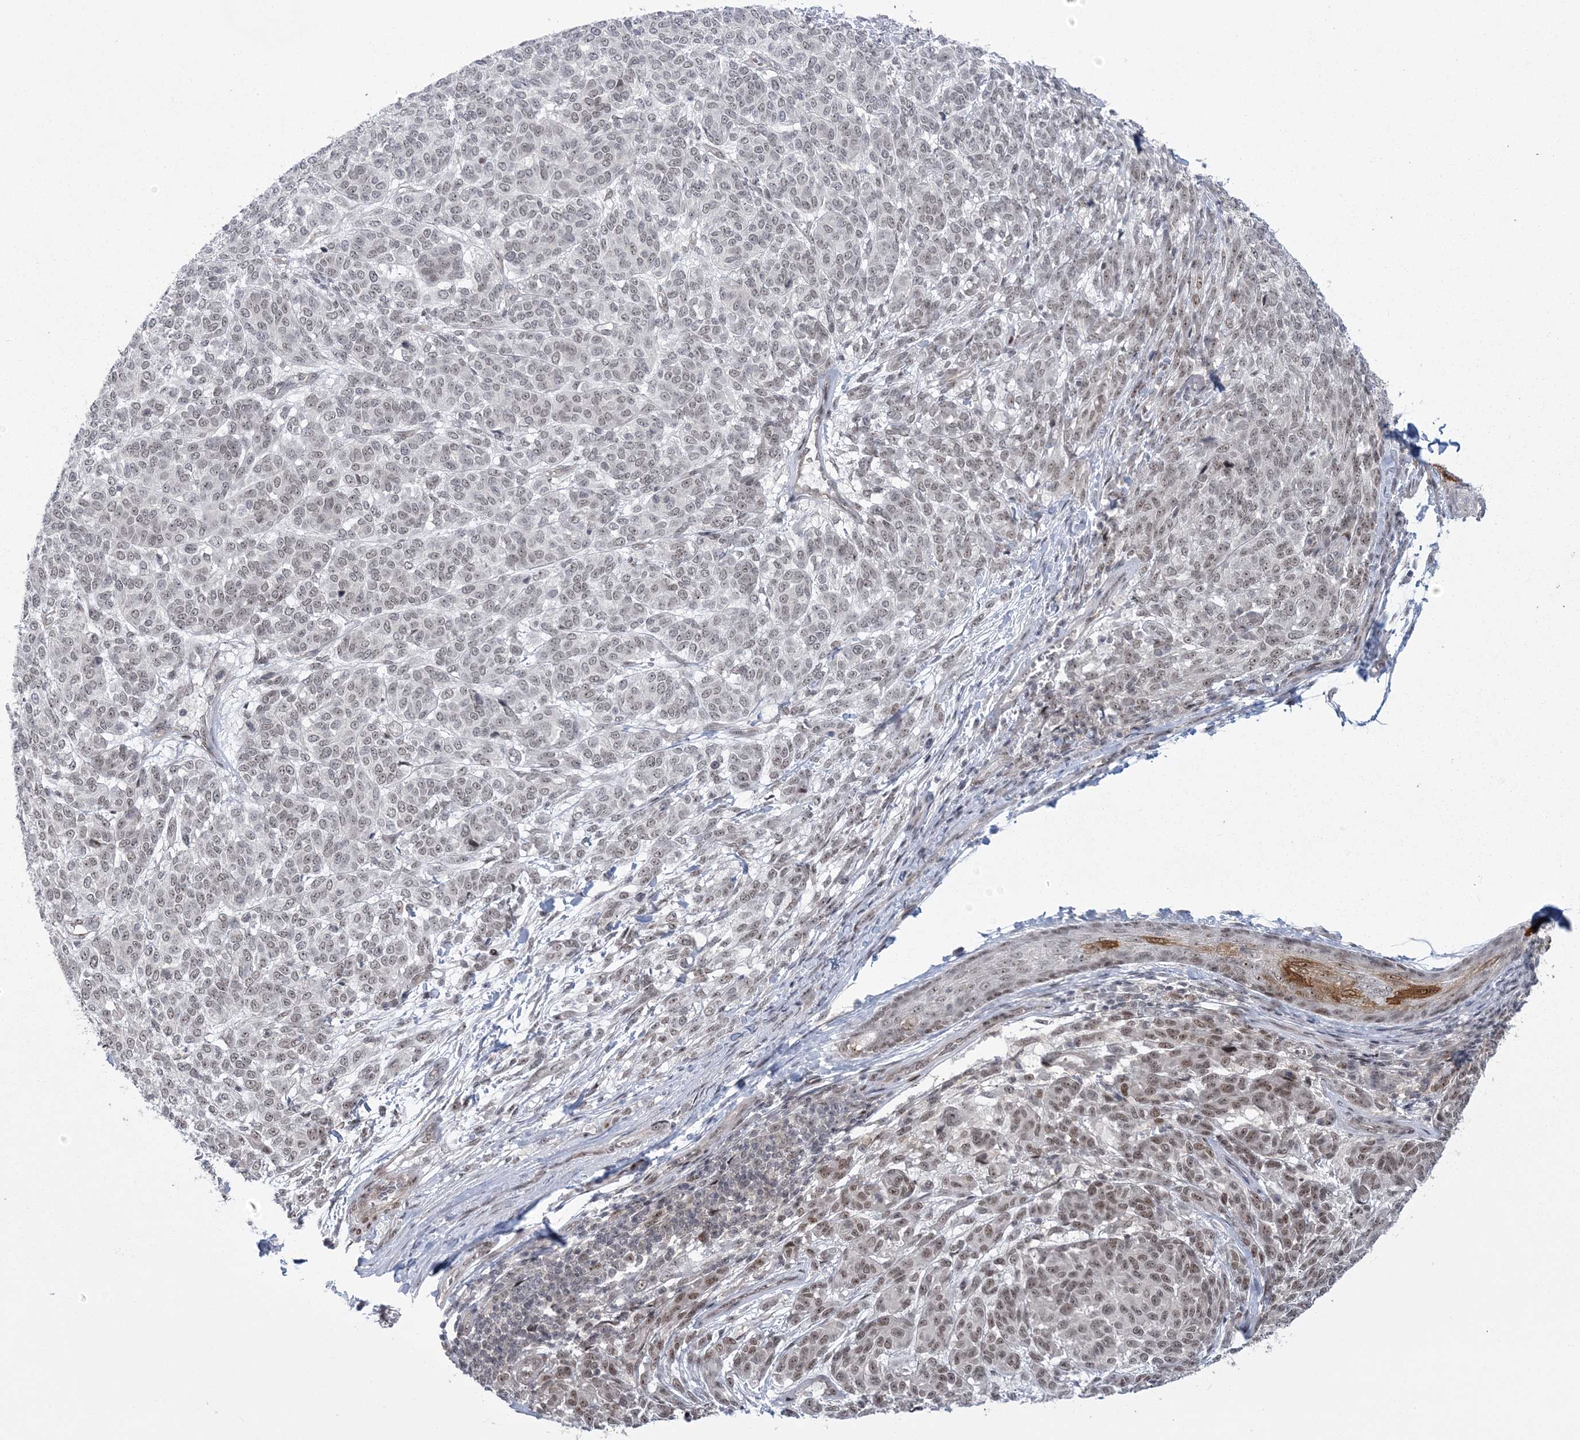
{"staining": {"intensity": "weak", "quantity": "25%-75%", "location": "nuclear"}, "tissue": "melanoma", "cell_type": "Tumor cells", "image_type": "cancer", "snomed": [{"axis": "morphology", "description": "Malignant melanoma, NOS"}, {"axis": "topography", "description": "Skin"}], "caption": "A photomicrograph showing weak nuclear positivity in approximately 25%-75% of tumor cells in malignant melanoma, as visualized by brown immunohistochemical staining.", "gene": "HOMEZ", "patient": {"sex": "male", "age": 49}}